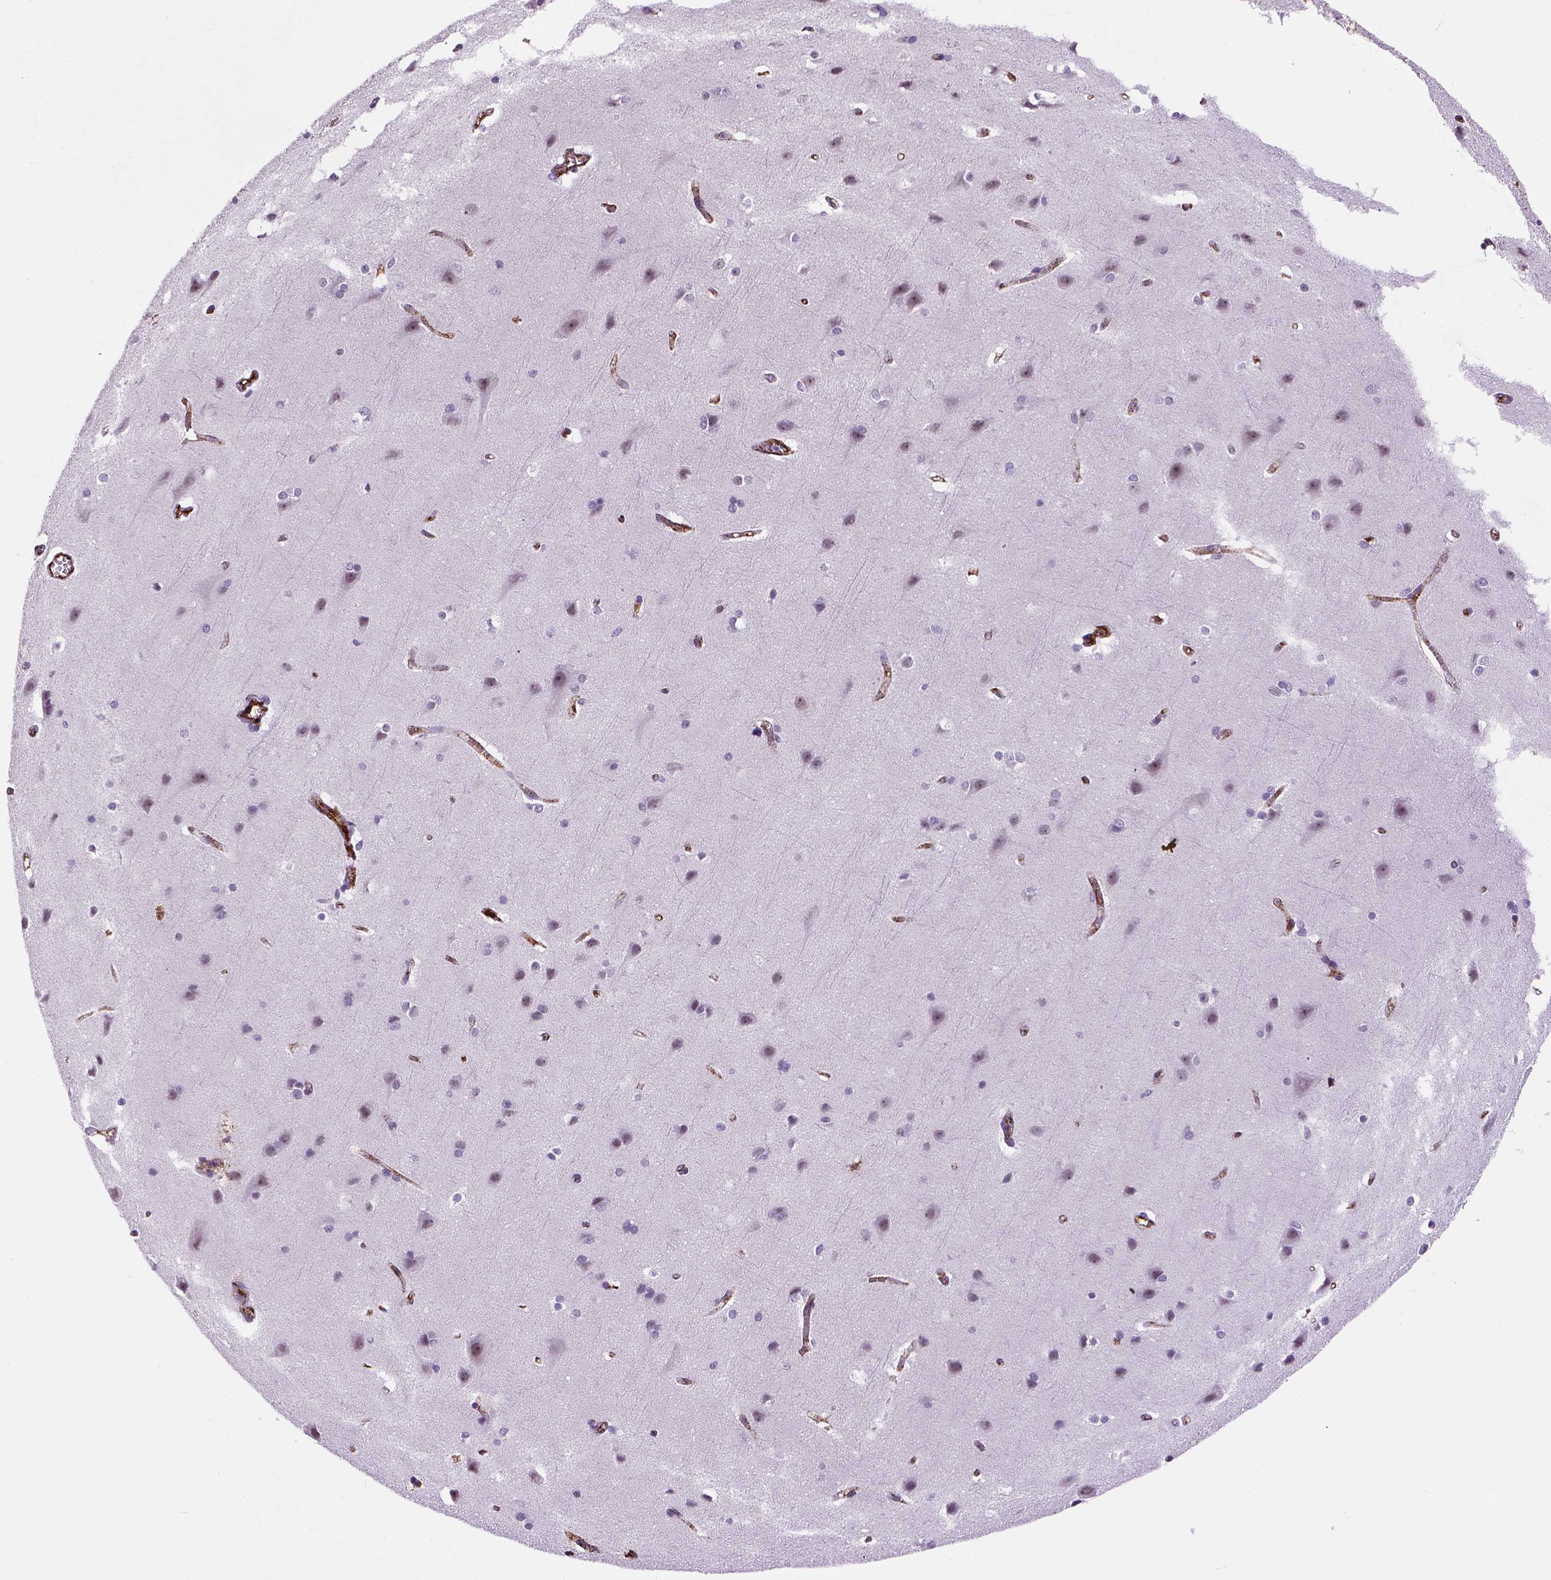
{"staining": {"intensity": "negative", "quantity": "none", "location": "none"}, "tissue": "cerebral cortex", "cell_type": "Endothelial cells", "image_type": "normal", "snomed": [{"axis": "morphology", "description": "Normal tissue, NOS"}, {"axis": "topography", "description": "Cerebral cortex"}], "caption": "Immunohistochemistry histopathology image of normal cerebral cortex: human cerebral cortex stained with DAB (3,3'-diaminobenzidine) demonstrates no significant protein expression in endothelial cells.", "gene": "VWF", "patient": {"sex": "male", "age": 37}}